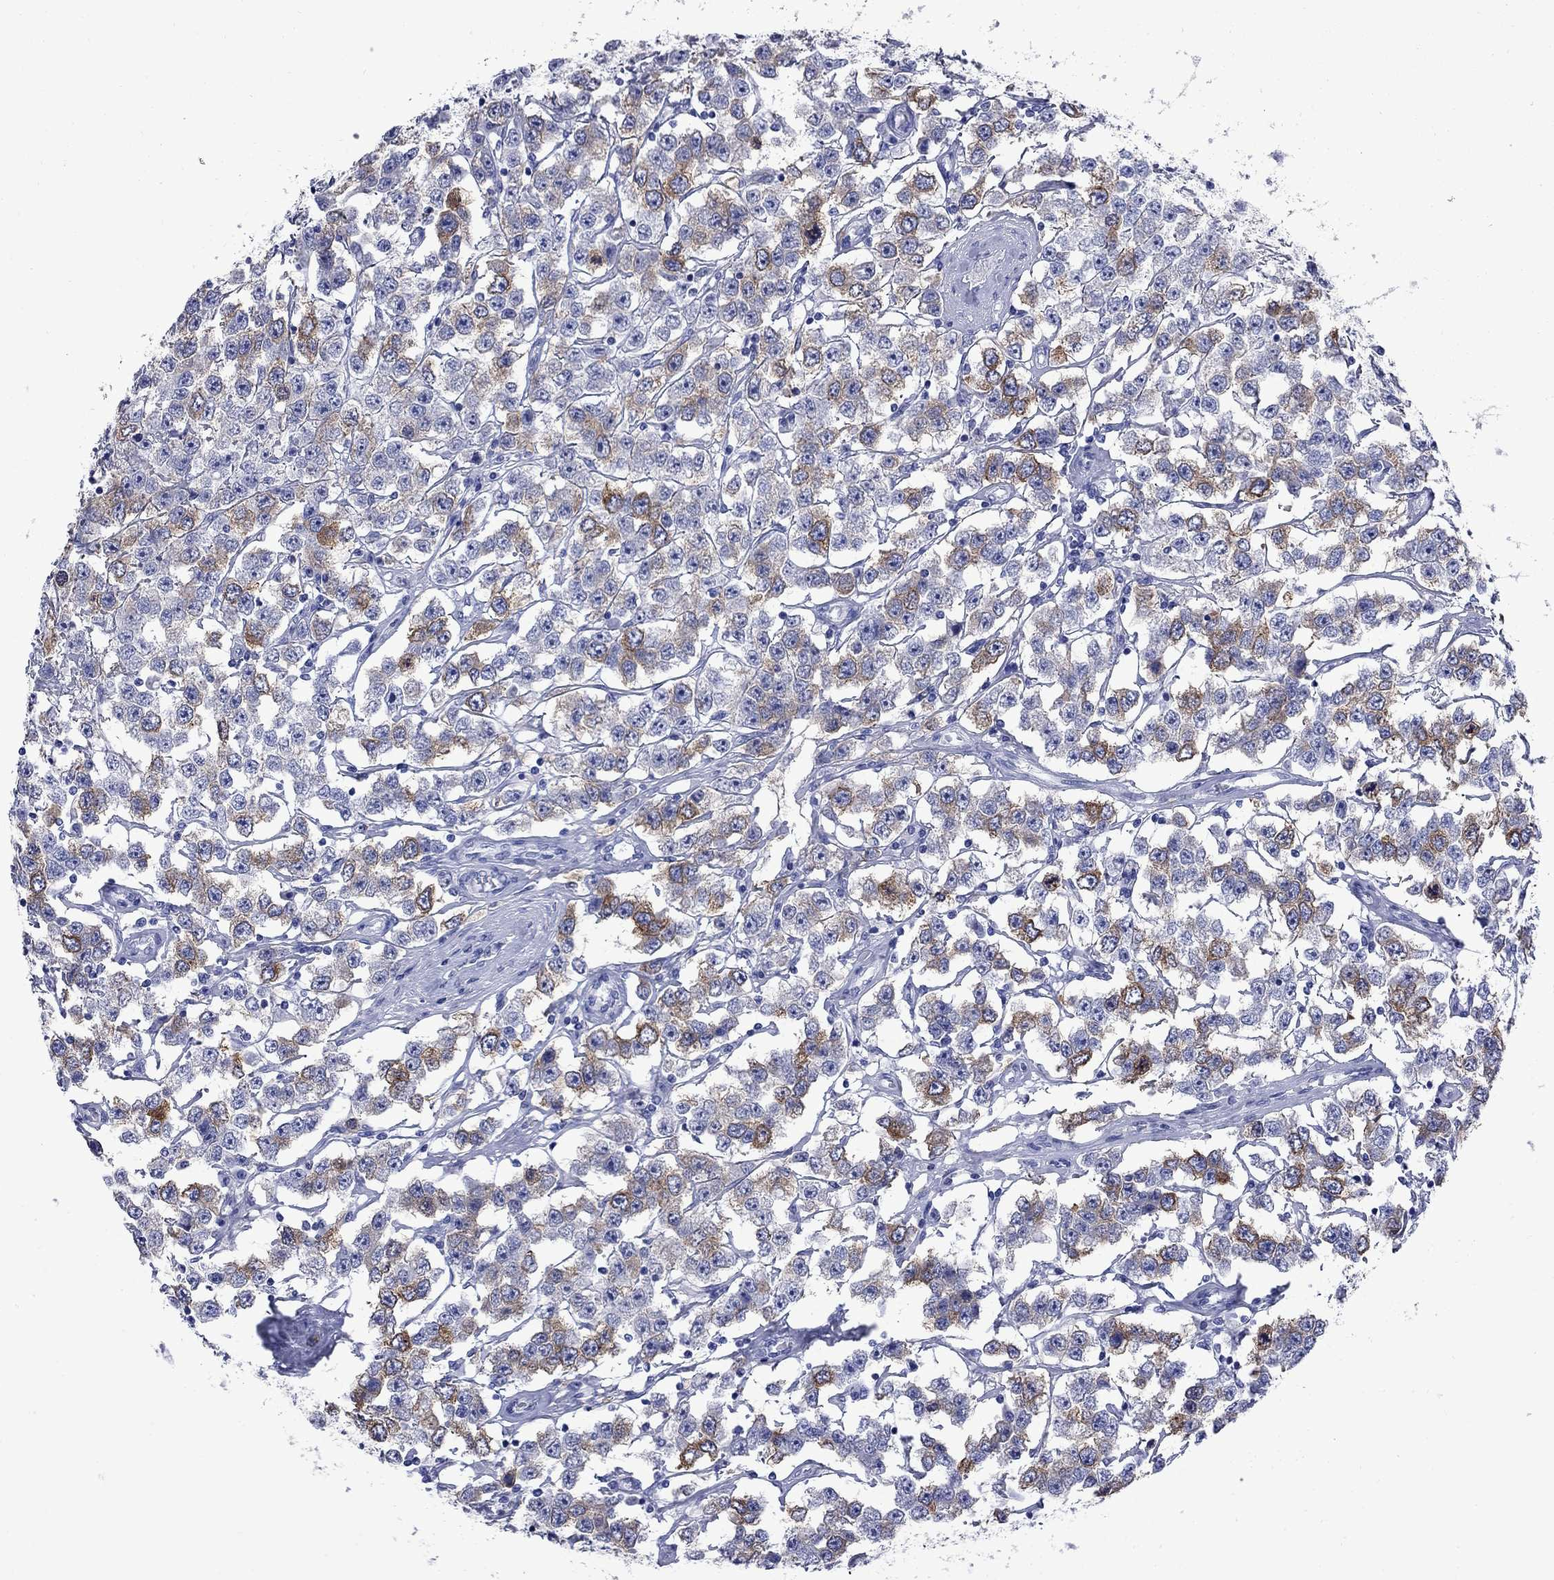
{"staining": {"intensity": "moderate", "quantity": "25%-75%", "location": "cytoplasmic/membranous"}, "tissue": "testis cancer", "cell_type": "Tumor cells", "image_type": "cancer", "snomed": [{"axis": "morphology", "description": "Seminoma, NOS"}, {"axis": "topography", "description": "Testis"}], "caption": "Protein analysis of seminoma (testis) tissue exhibits moderate cytoplasmic/membranous staining in about 25%-75% of tumor cells.", "gene": "TACC3", "patient": {"sex": "male", "age": 52}}